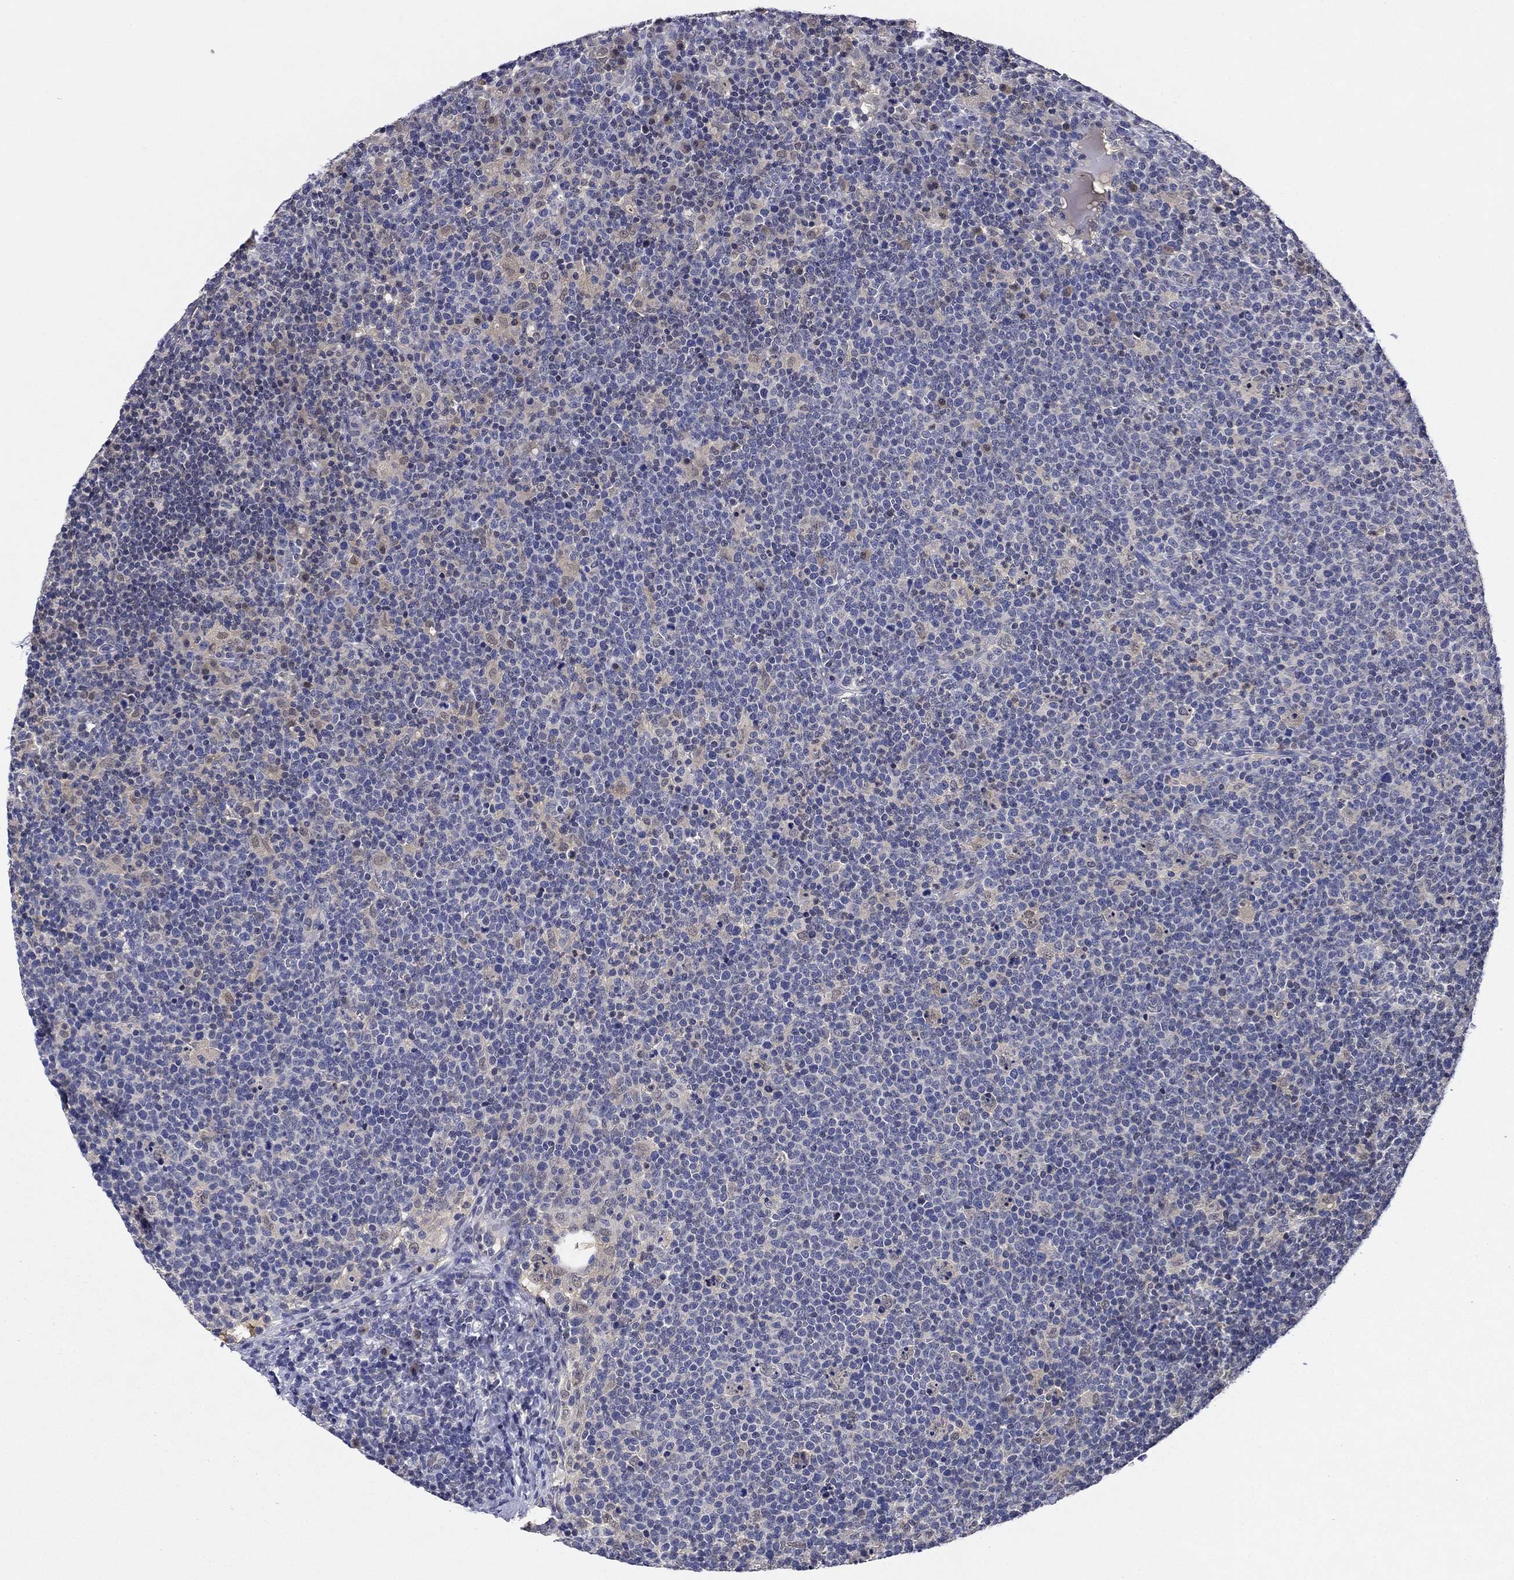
{"staining": {"intensity": "negative", "quantity": "none", "location": "none"}, "tissue": "lymphoma", "cell_type": "Tumor cells", "image_type": "cancer", "snomed": [{"axis": "morphology", "description": "Malignant lymphoma, non-Hodgkin's type, High grade"}, {"axis": "topography", "description": "Lymph node"}], "caption": "The image reveals no significant positivity in tumor cells of malignant lymphoma, non-Hodgkin's type (high-grade).", "gene": "DDTL", "patient": {"sex": "male", "age": 61}}